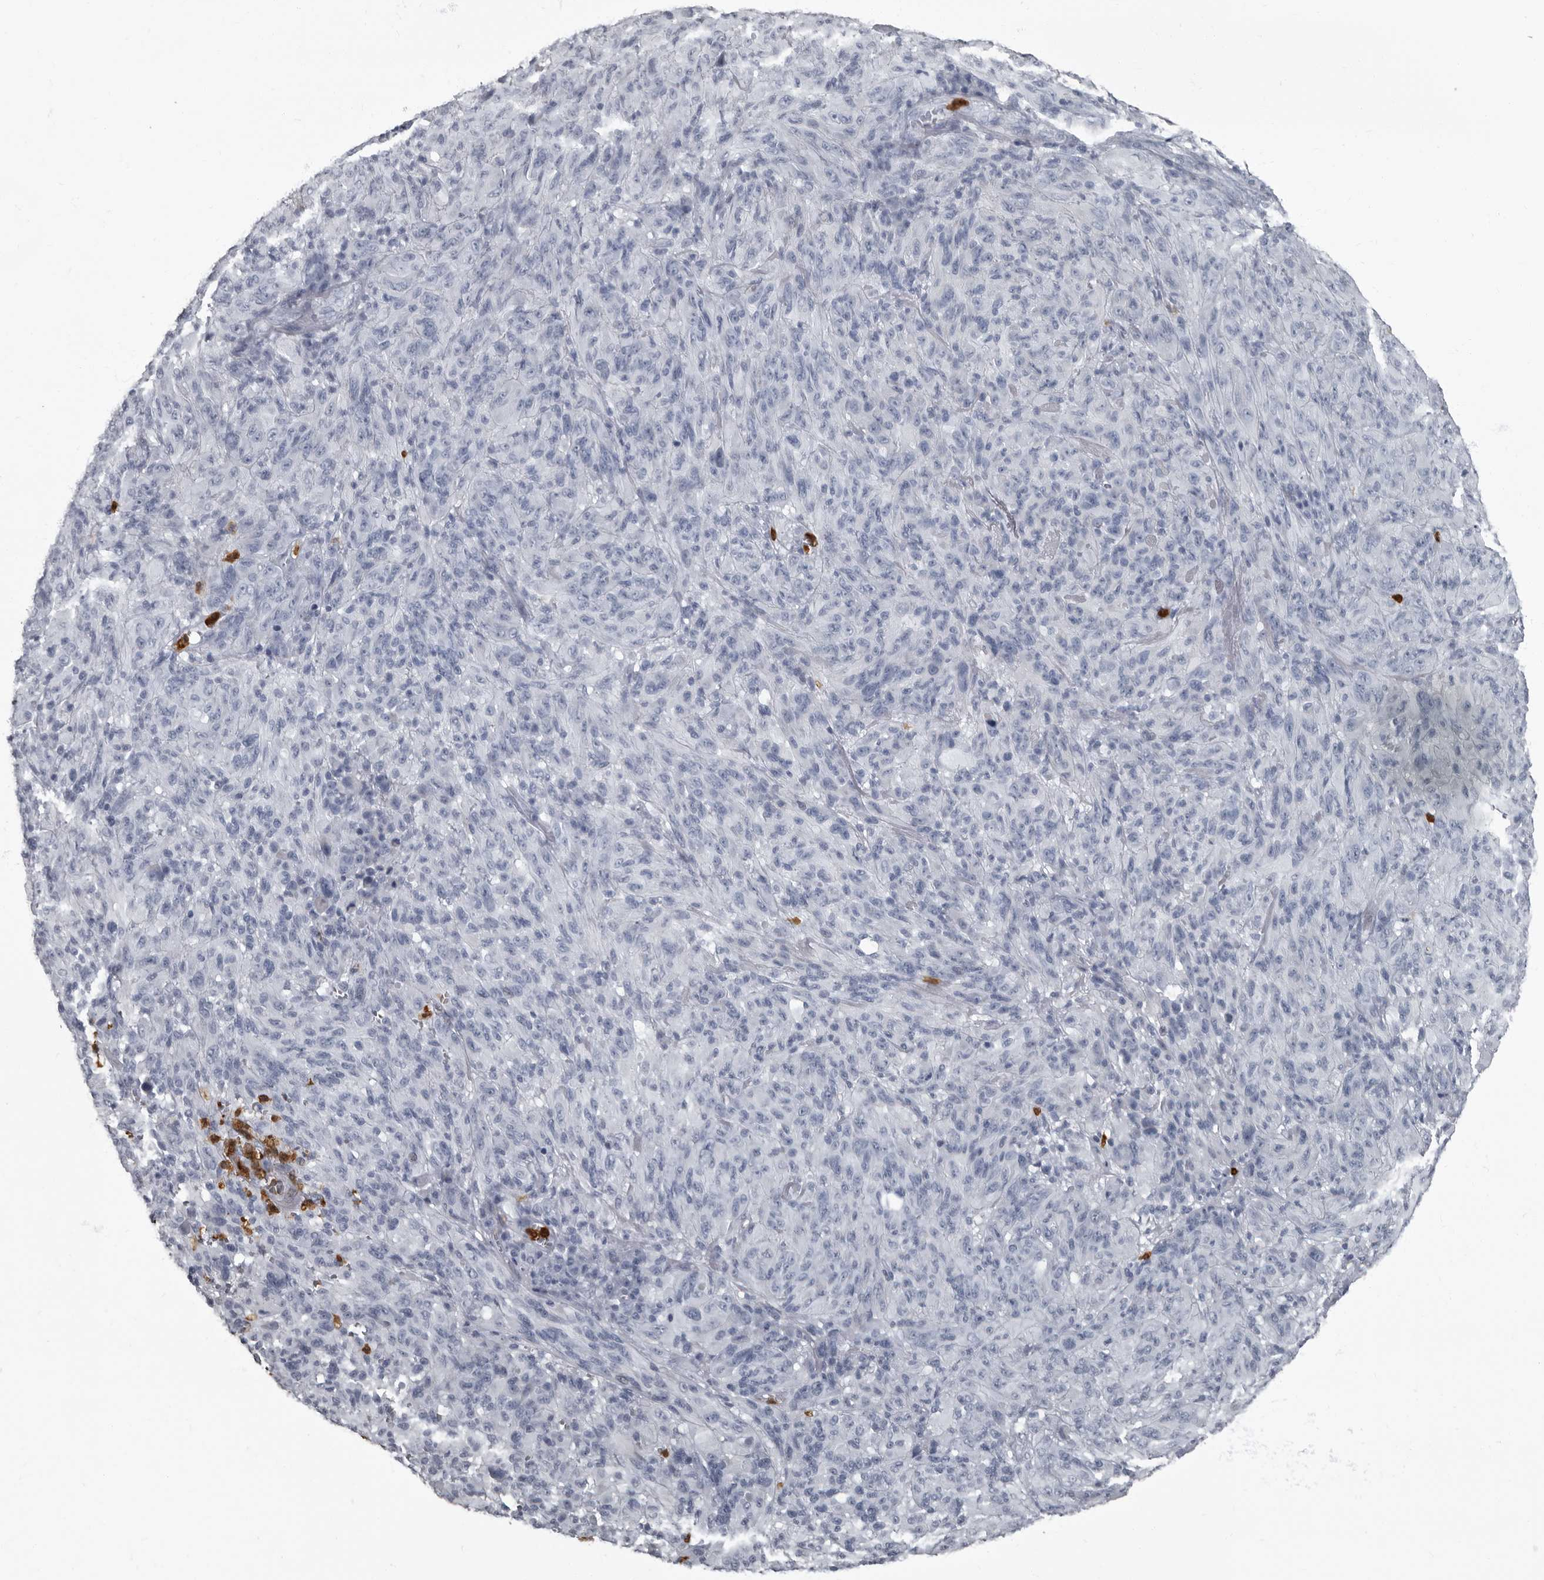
{"staining": {"intensity": "negative", "quantity": "none", "location": "none"}, "tissue": "melanoma", "cell_type": "Tumor cells", "image_type": "cancer", "snomed": [{"axis": "morphology", "description": "Malignant melanoma, NOS"}, {"axis": "topography", "description": "Skin of head"}], "caption": "Malignant melanoma was stained to show a protein in brown. There is no significant staining in tumor cells.", "gene": "TPD52L1", "patient": {"sex": "male", "age": 96}}